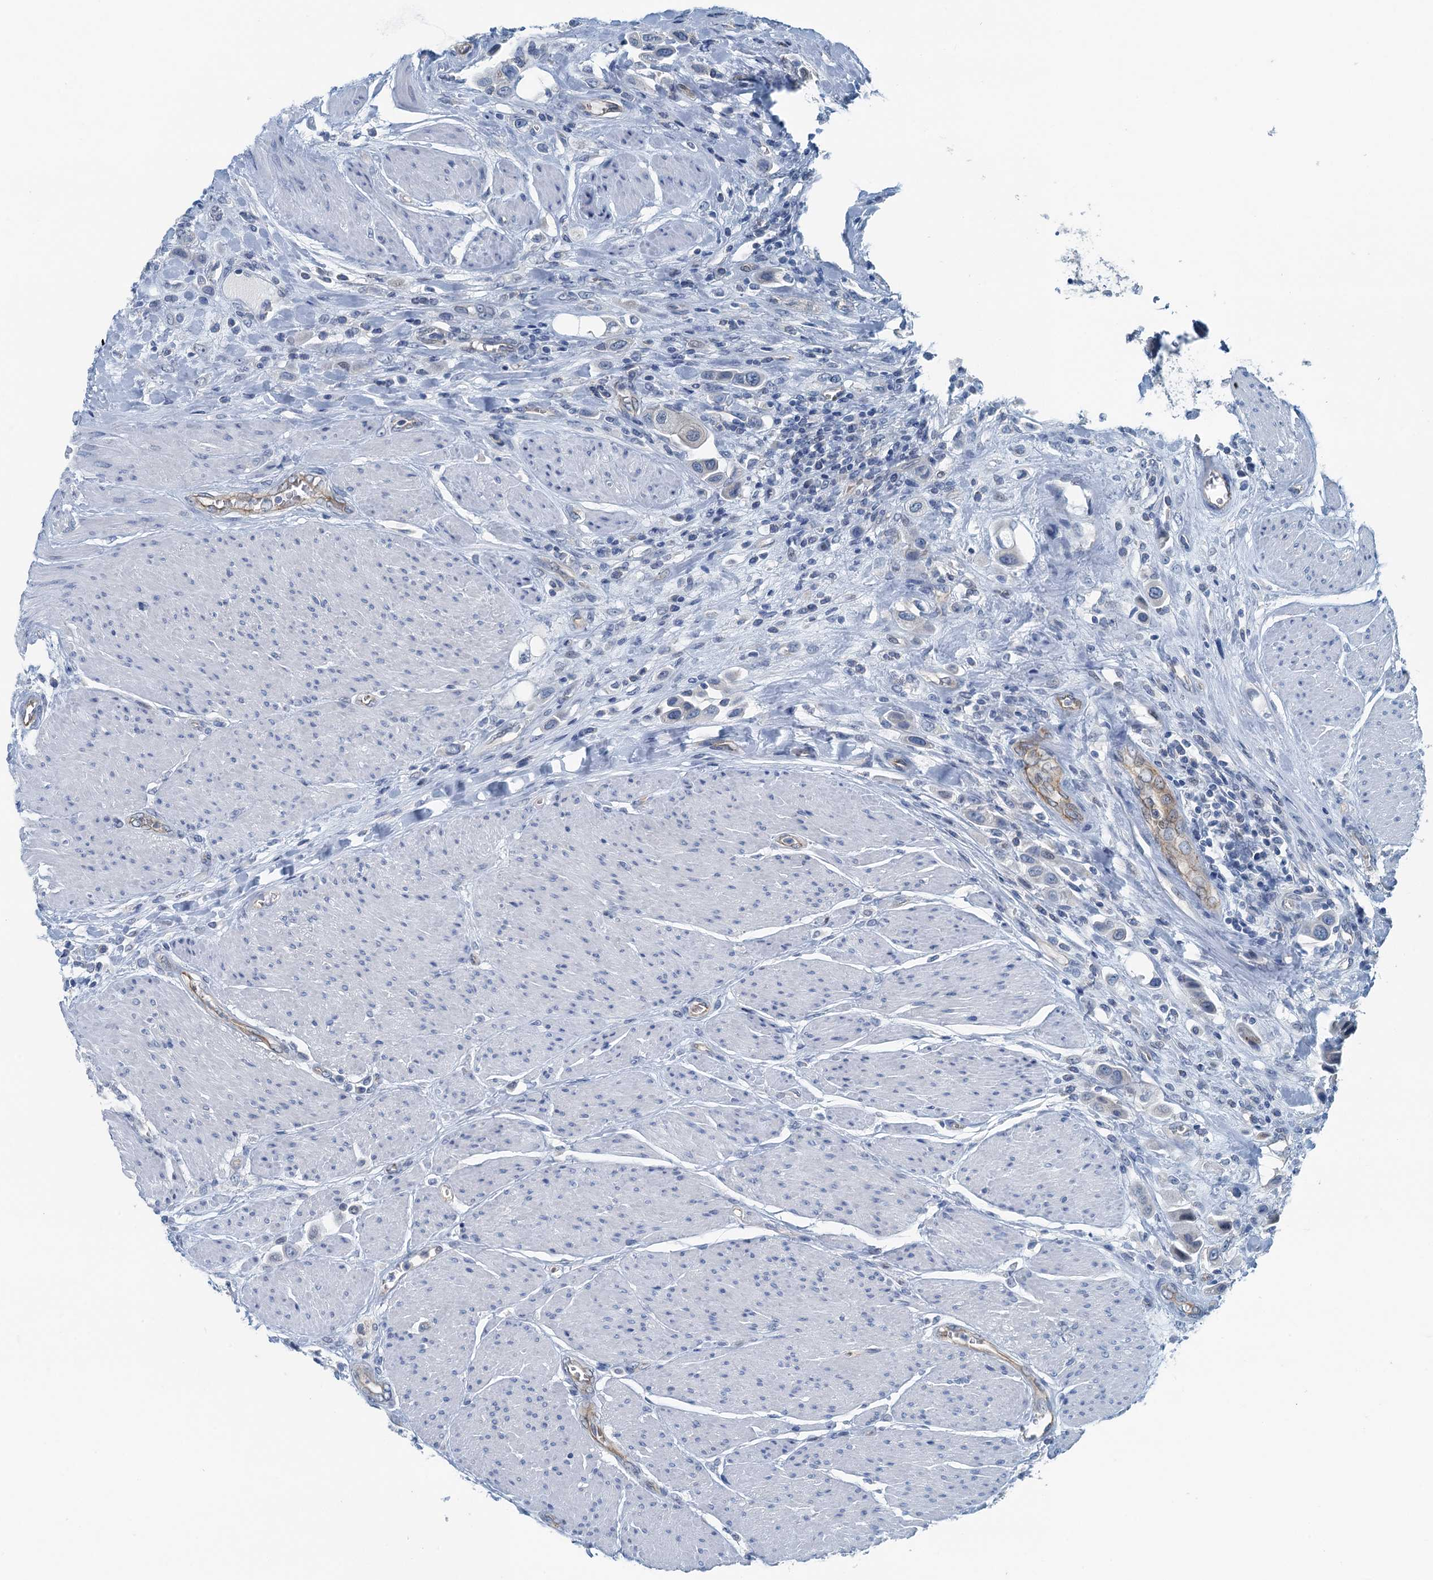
{"staining": {"intensity": "negative", "quantity": "none", "location": "none"}, "tissue": "urothelial cancer", "cell_type": "Tumor cells", "image_type": "cancer", "snomed": [{"axis": "morphology", "description": "Urothelial carcinoma, High grade"}, {"axis": "topography", "description": "Urinary bladder"}], "caption": "Human urothelial carcinoma (high-grade) stained for a protein using IHC shows no expression in tumor cells.", "gene": "GFOD2", "patient": {"sex": "male", "age": 50}}